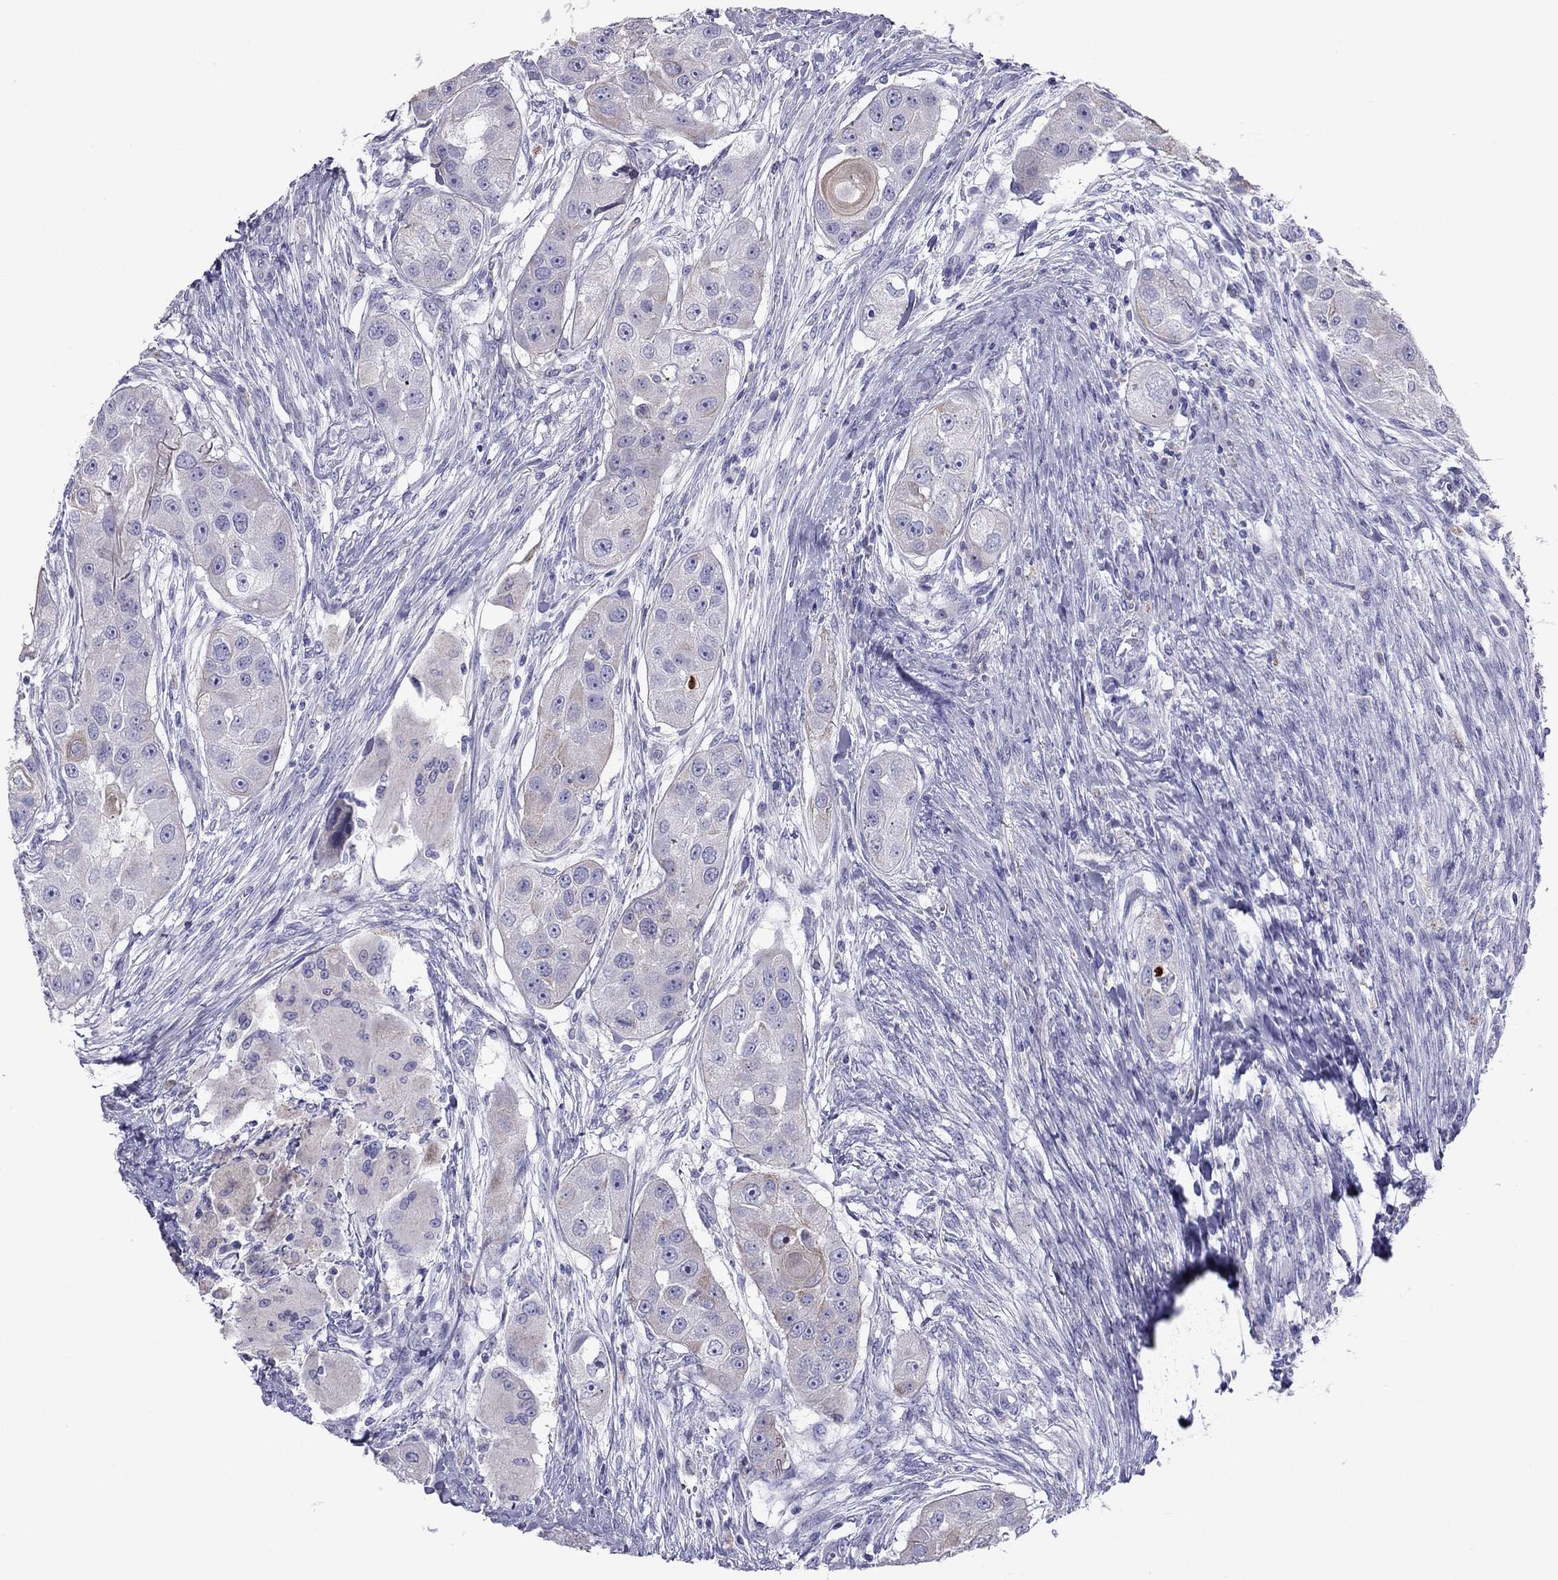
{"staining": {"intensity": "weak", "quantity": "<25%", "location": "cytoplasmic/membranous"}, "tissue": "head and neck cancer", "cell_type": "Tumor cells", "image_type": "cancer", "snomed": [{"axis": "morphology", "description": "Squamous cell carcinoma, NOS"}, {"axis": "topography", "description": "Head-Neck"}], "caption": "Head and neck cancer was stained to show a protein in brown. There is no significant positivity in tumor cells.", "gene": "MAEL", "patient": {"sex": "male", "age": 51}}